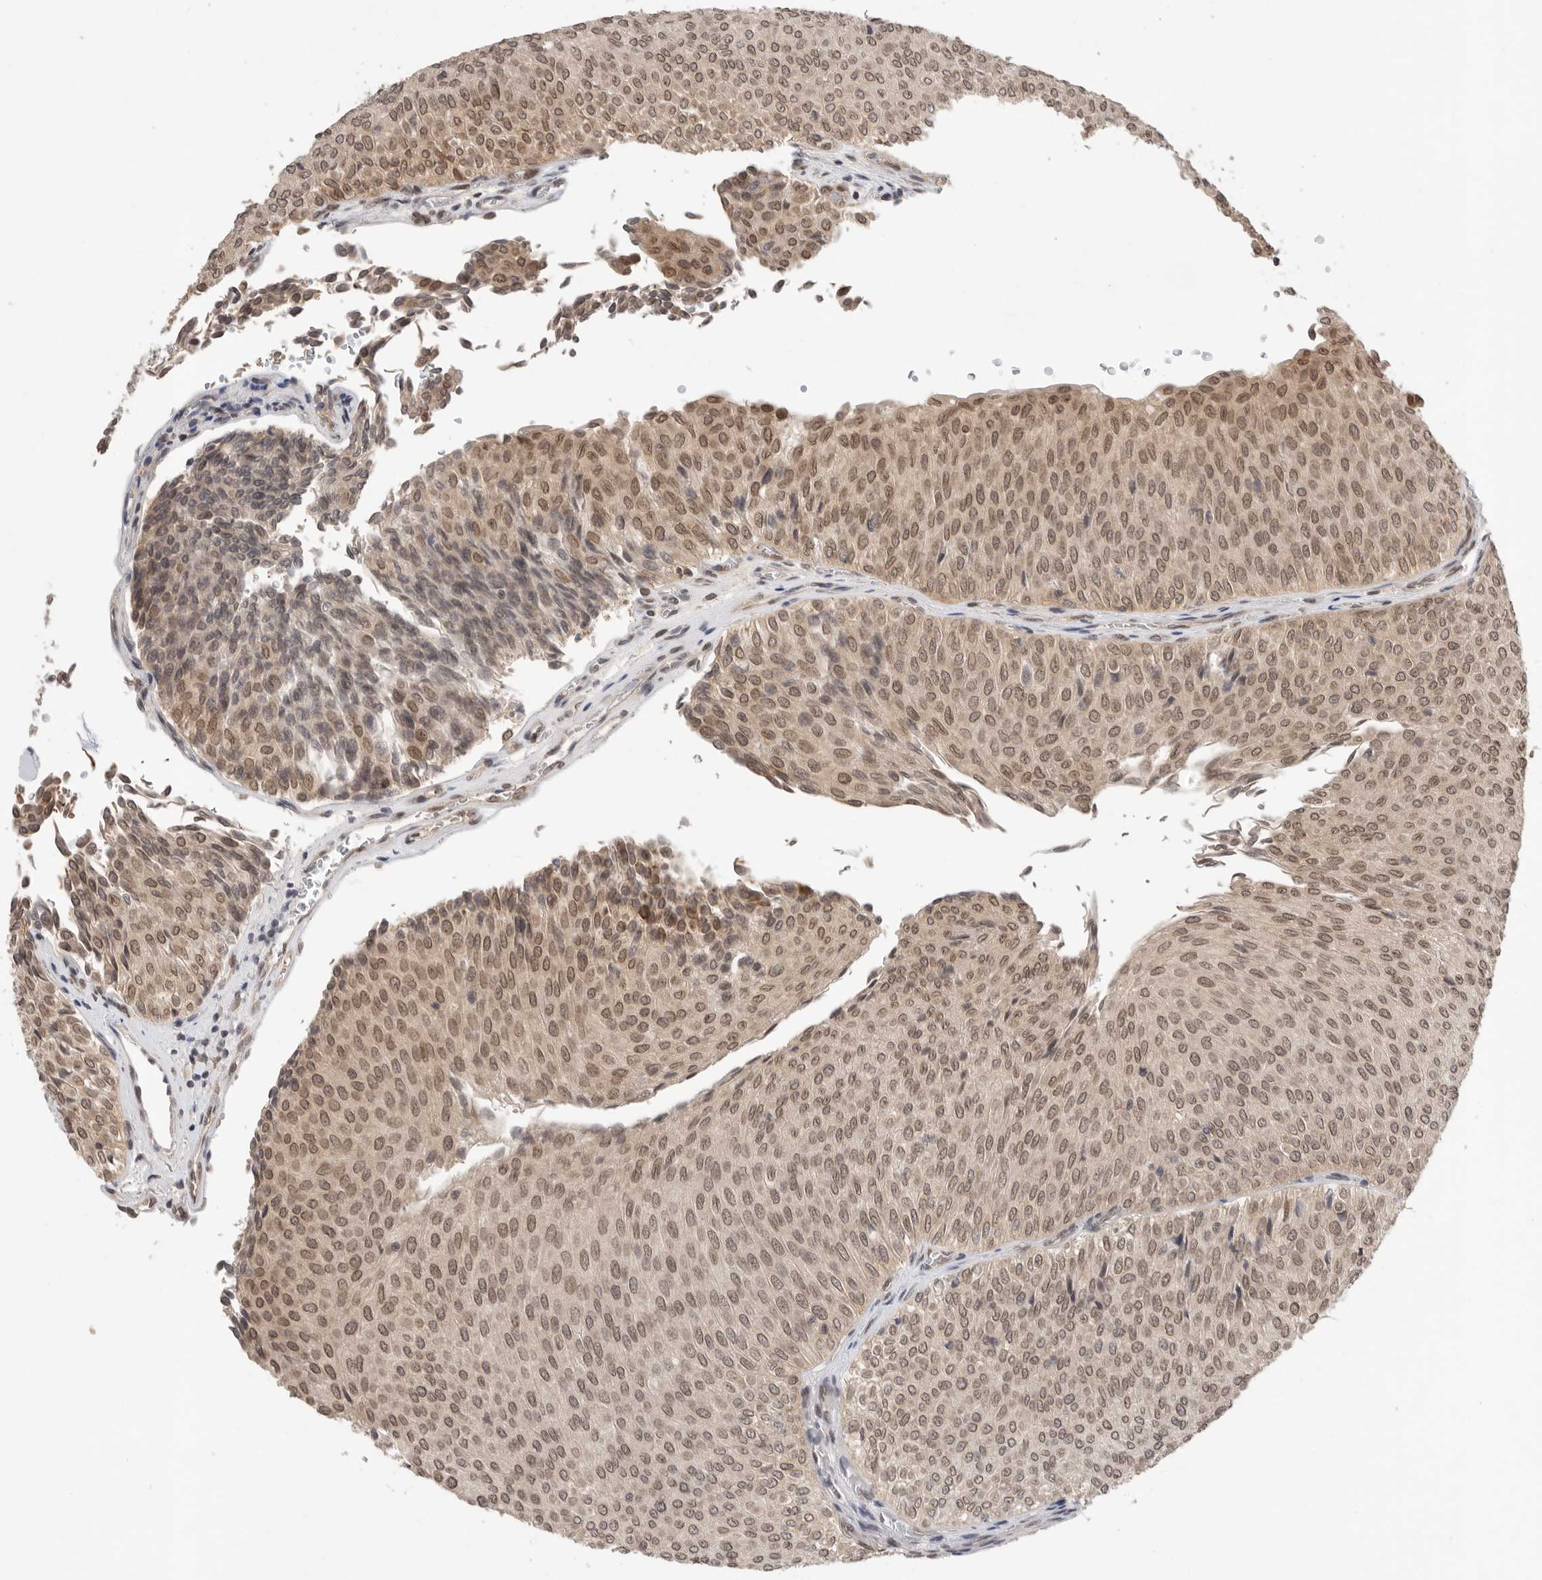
{"staining": {"intensity": "moderate", "quantity": ">75%", "location": "cytoplasmic/membranous,nuclear"}, "tissue": "urothelial cancer", "cell_type": "Tumor cells", "image_type": "cancer", "snomed": [{"axis": "morphology", "description": "Urothelial carcinoma, Low grade"}, {"axis": "topography", "description": "Urinary bladder"}], "caption": "IHC histopathology image of human urothelial cancer stained for a protein (brown), which shows medium levels of moderate cytoplasmic/membranous and nuclear positivity in approximately >75% of tumor cells.", "gene": "LEMD3", "patient": {"sex": "male", "age": 78}}